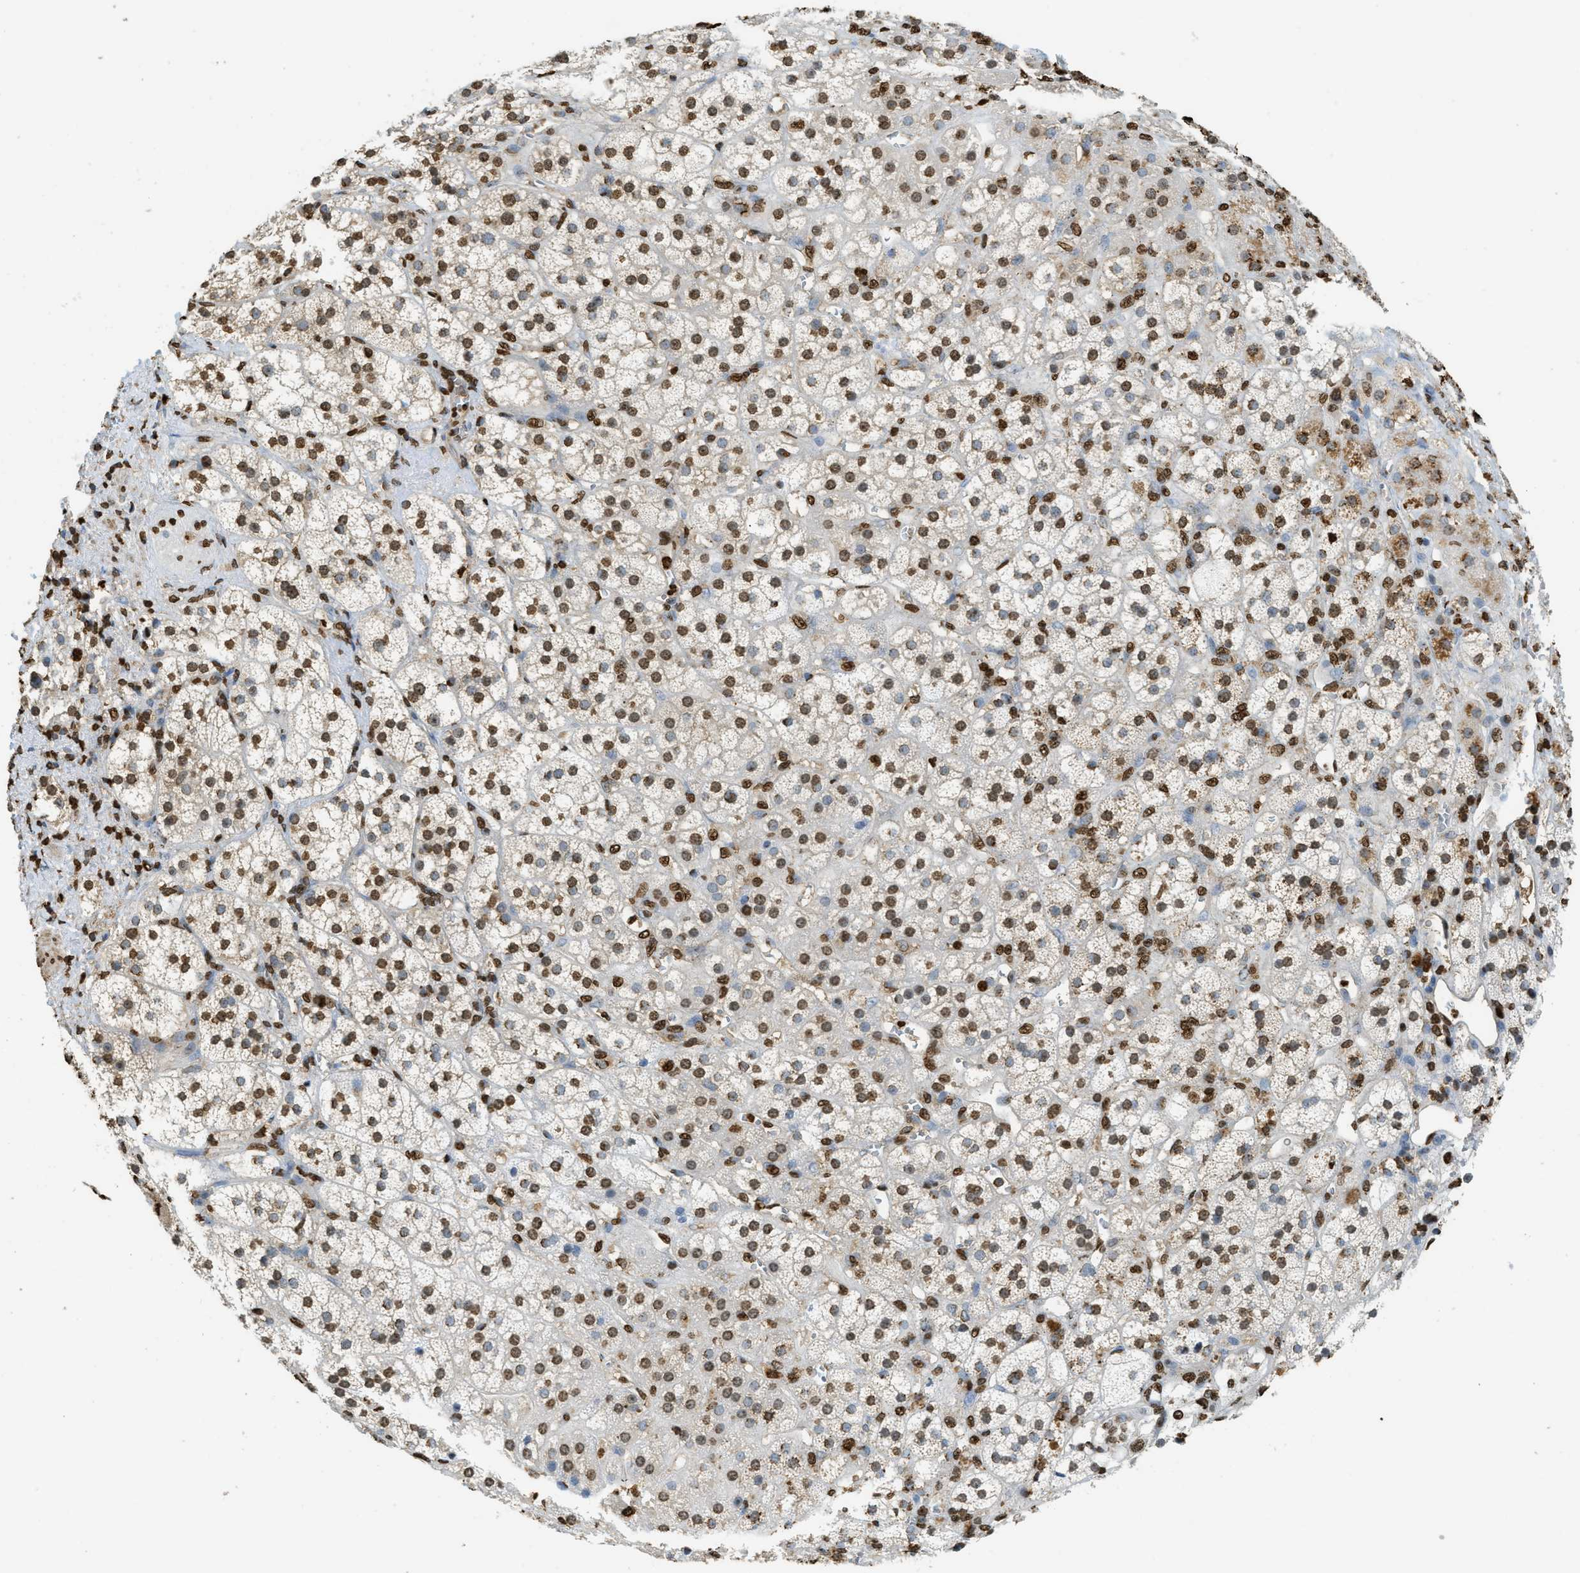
{"staining": {"intensity": "moderate", "quantity": ">75%", "location": "cytoplasmic/membranous,nuclear"}, "tissue": "adrenal gland", "cell_type": "Glandular cells", "image_type": "normal", "snomed": [{"axis": "morphology", "description": "Normal tissue, NOS"}, {"axis": "topography", "description": "Adrenal gland"}], "caption": "Brown immunohistochemical staining in unremarkable human adrenal gland exhibits moderate cytoplasmic/membranous,nuclear staining in approximately >75% of glandular cells. The staining was performed using DAB (3,3'-diaminobenzidine), with brown indicating positive protein expression. Nuclei are stained blue with hematoxylin.", "gene": "NR5A2", "patient": {"sex": "male", "age": 56}}